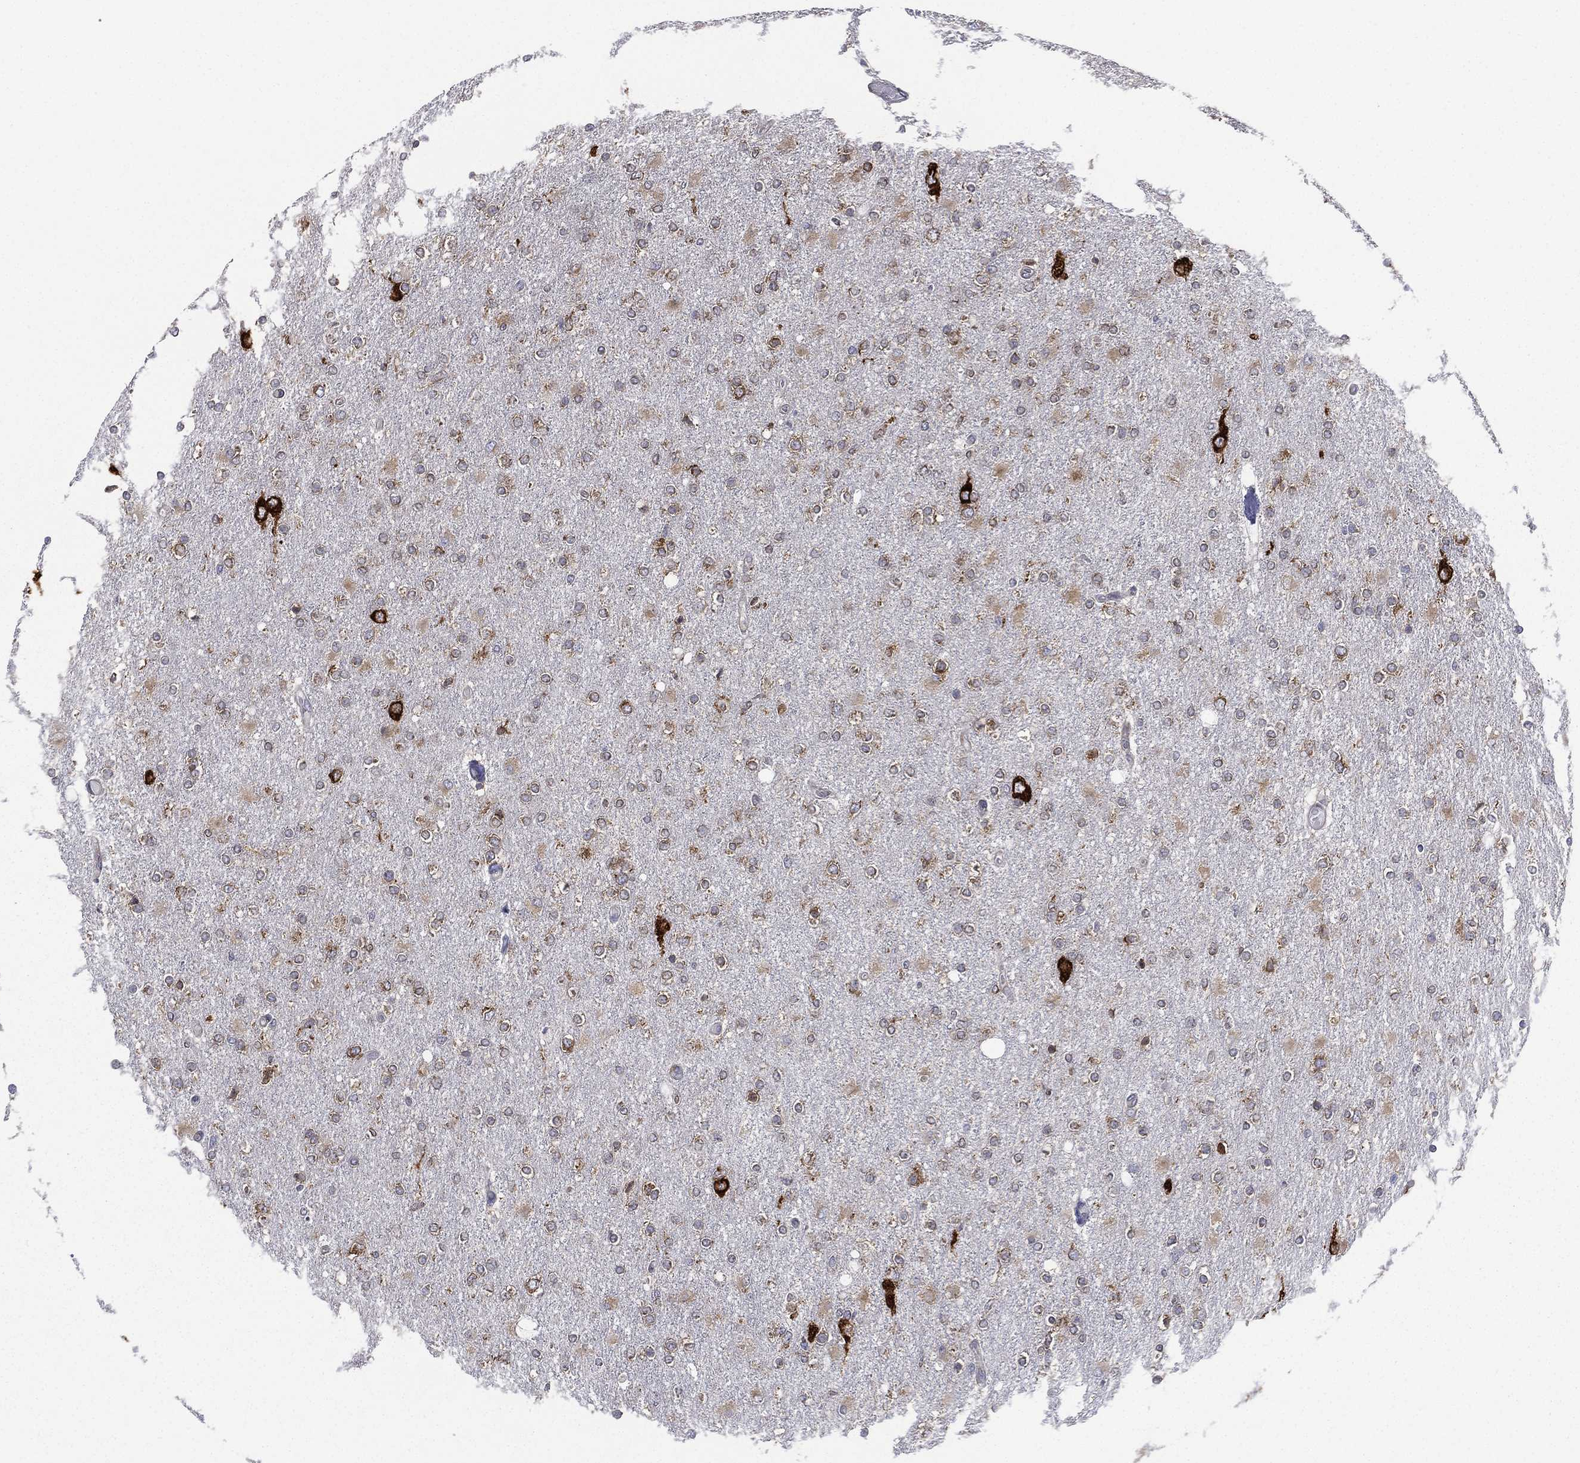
{"staining": {"intensity": "moderate", "quantity": "25%-75%", "location": "cytoplasmic/membranous"}, "tissue": "glioma", "cell_type": "Tumor cells", "image_type": "cancer", "snomed": [{"axis": "morphology", "description": "Glioma, malignant, High grade"}, {"axis": "topography", "description": "Cerebral cortex"}], "caption": "This image exhibits immunohistochemistry staining of malignant high-grade glioma, with medium moderate cytoplasmic/membranous staining in approximately 25%-75% of tumor cells.", "gene": "FARSA", "patient": {"sex": "male", "age": 70}}